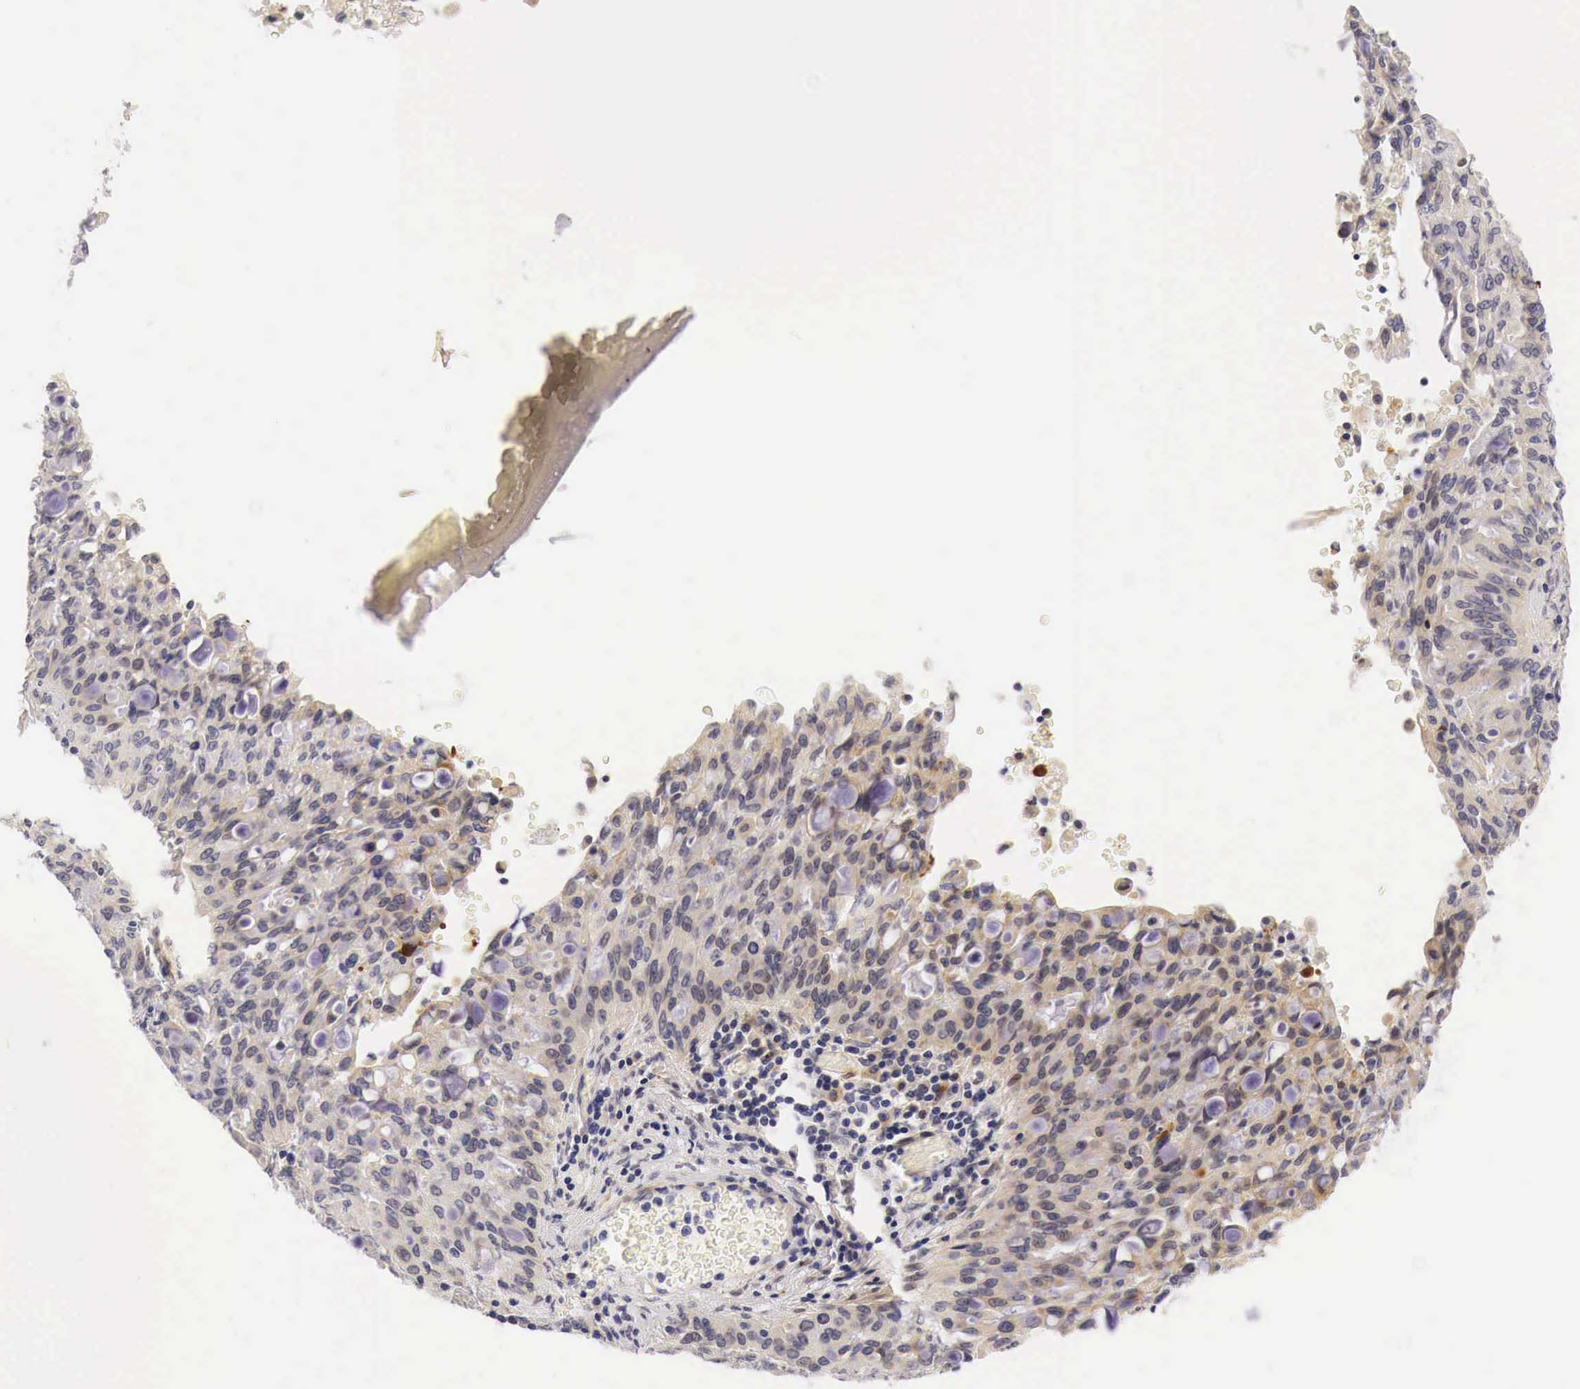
{"staining": {"intensity": "weak", "quantity": "<25%", "location": "cytoplasmic/membranous,nuclear"}, "tissue": "lung cancer", "cell_type": "Tumor cells", "image_type": "cancer", "snomed": [{"axis": "morphology", "description": "Adenocarcinoma, NOS"}, {"axis": "topography", "description": "Lung"}], "caption": "This micrograph is of lung cancer (adenocarcinoma) stained with immunohistochemistry (IHC) to label a protein in brown with the nuclei are counter-stained blue. There is no staining in tumor cells.", "gene": "CASP3", "patient": {"sex": "female", "age": 44}}